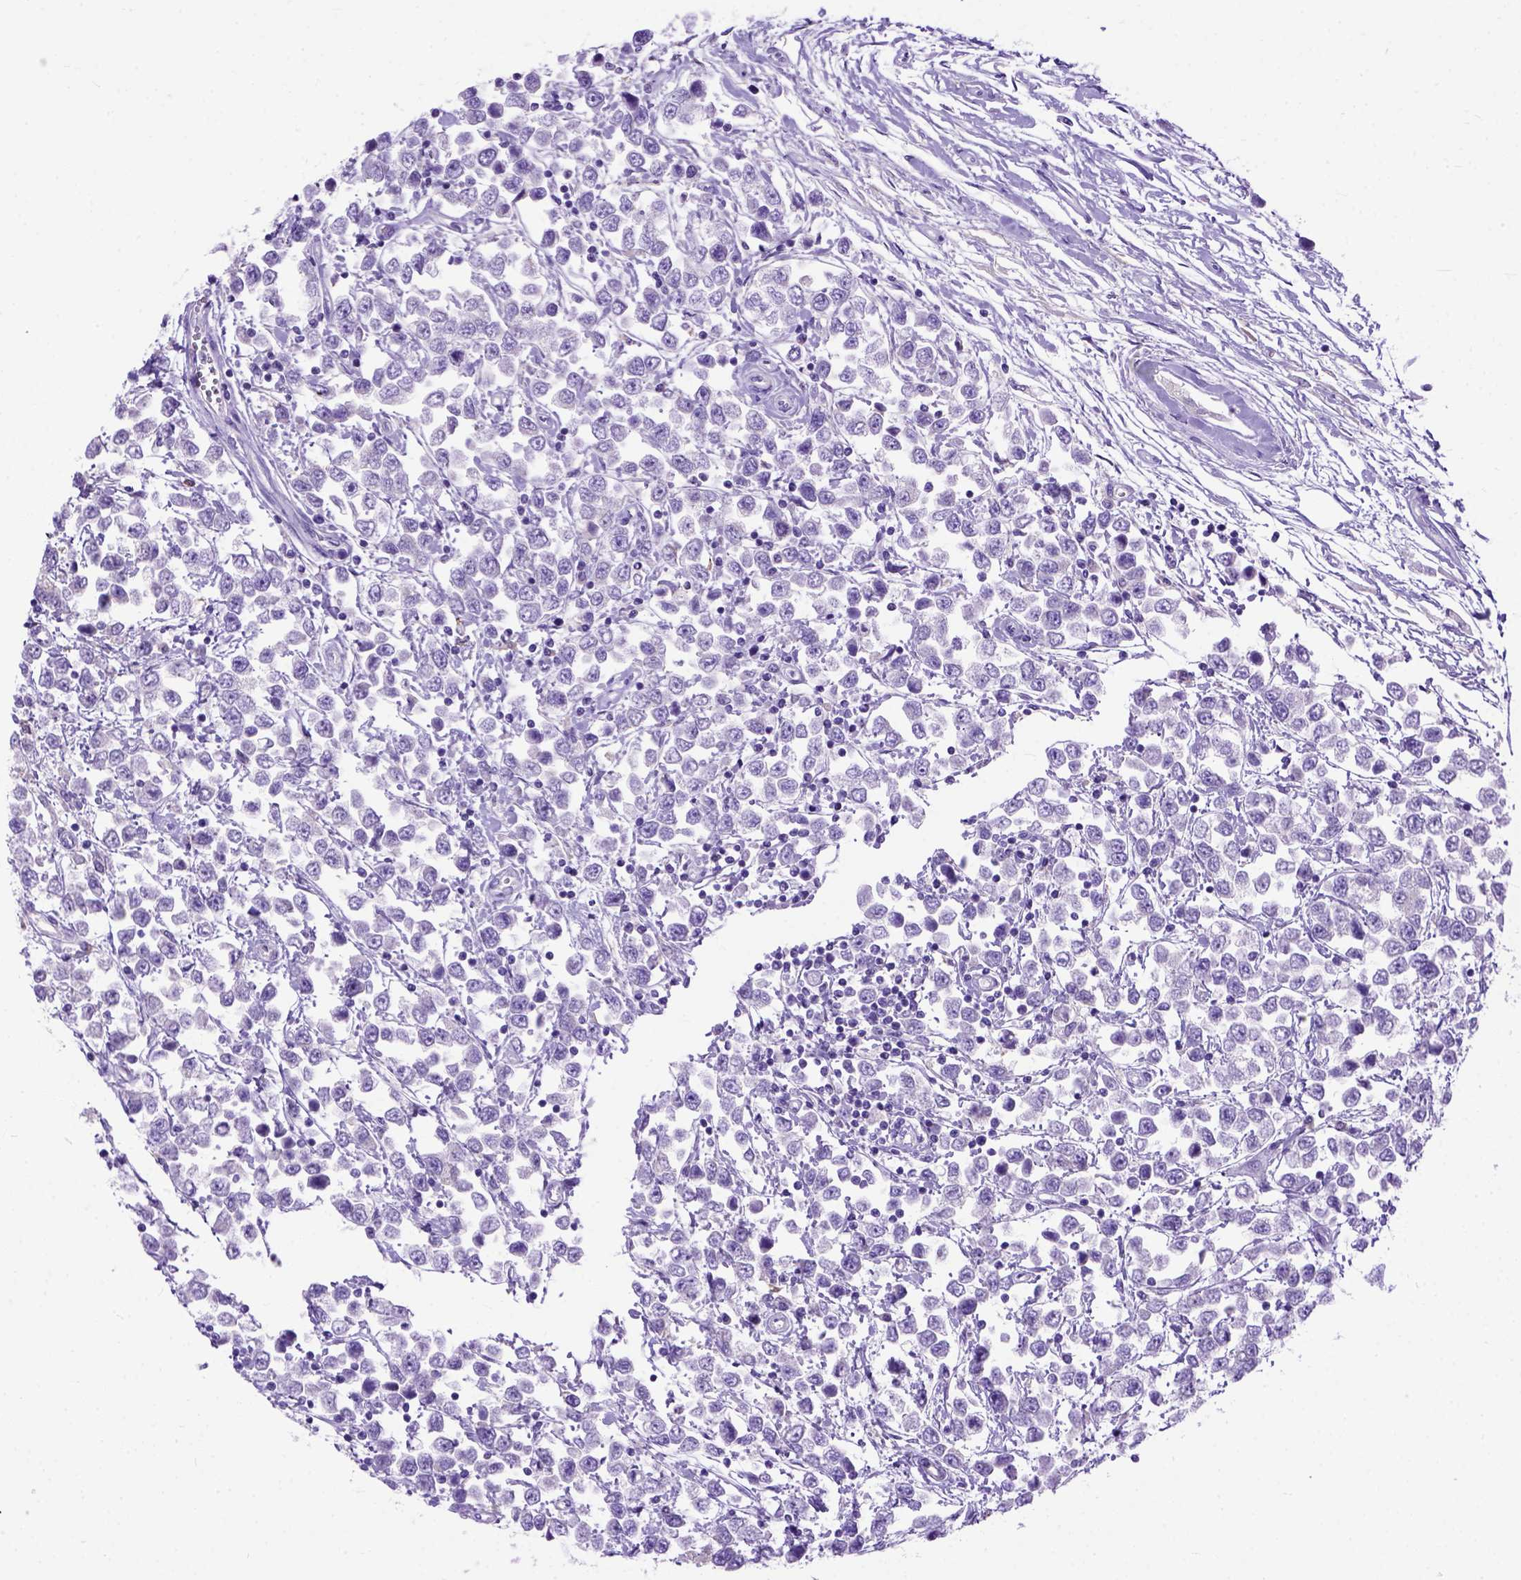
{"staining": {"intensity": "negative", "quantity": "none", "location": "none"}, "tissue": "testis cancer", "cell_type": "Tumor cells", "image_type": "cancer", "snomed": [{"axis": "morphology", "description": "Seminoma, NOS"}, {"axis": "topography", "description": "Testis"}], "caption": "This micrograph is of testis cancer (seminoma) stained with IHC to label a protein in brown with the nuclei are counter-stained blue. There is no staining in tumor cells.", "gene": "ODAD3", "patient": {"sex": "male", "age": 34}}